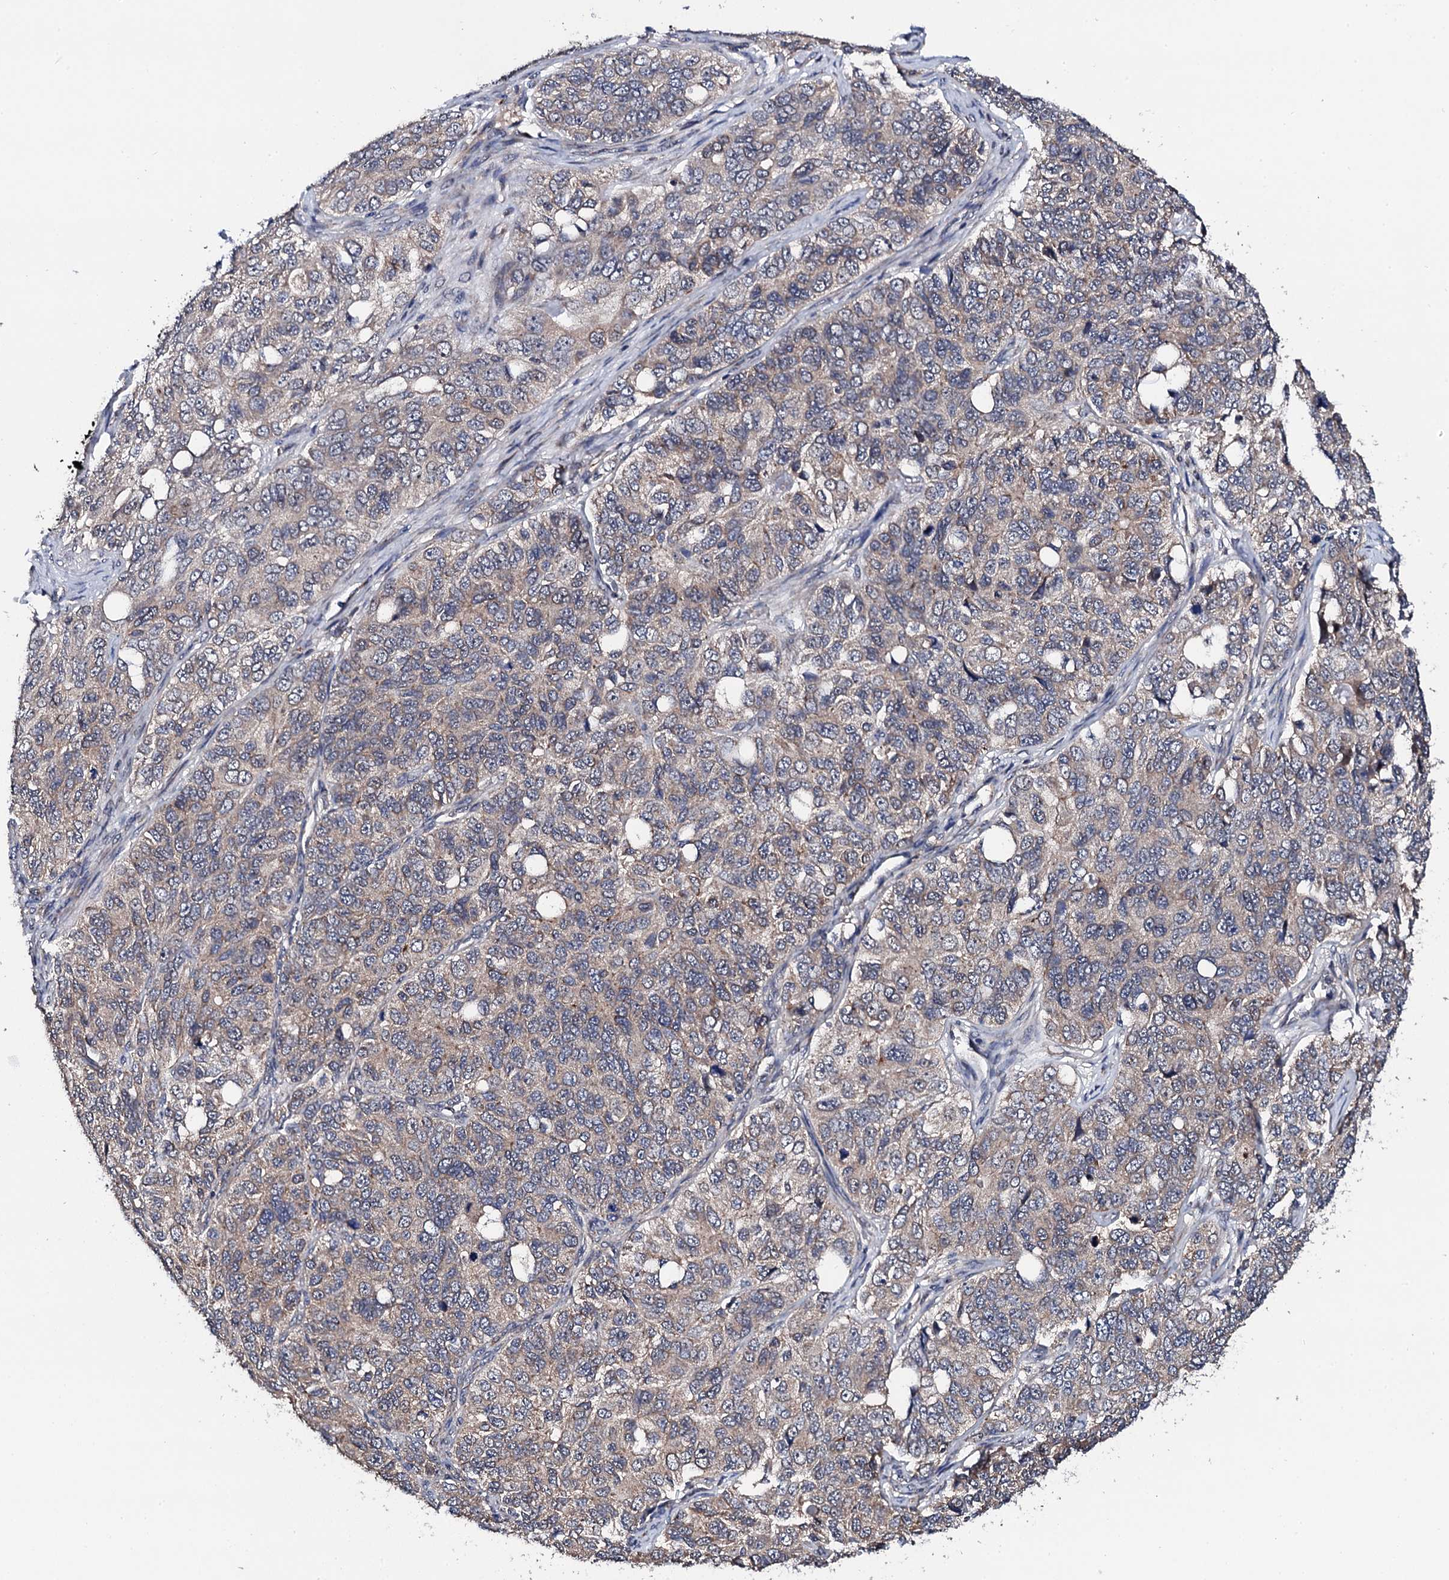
{"staining": {"intensity": "moderate", "quantity": "<25%", "location": "cytoplasmic/membranous"}, "tissue": "ovarian cancer", "cell_type": "Tumor cells", "image_type": "cancer", "snomed": [{"axis": "morphology", "description": "Carcinoma, endometroid"}, {"axis": "topography", "description": "Ovary"}], "caption": "Moderate cytoplasmic/membranous protein expression is identified in about <25% of tumor cells in ovarian cancer. (DAB (3,3'-diaminobenzidine) IHC with brightfield microscopy, high magnification).", "gene": "IP6K1", "patient": {"sex": "female", "age": 51}}